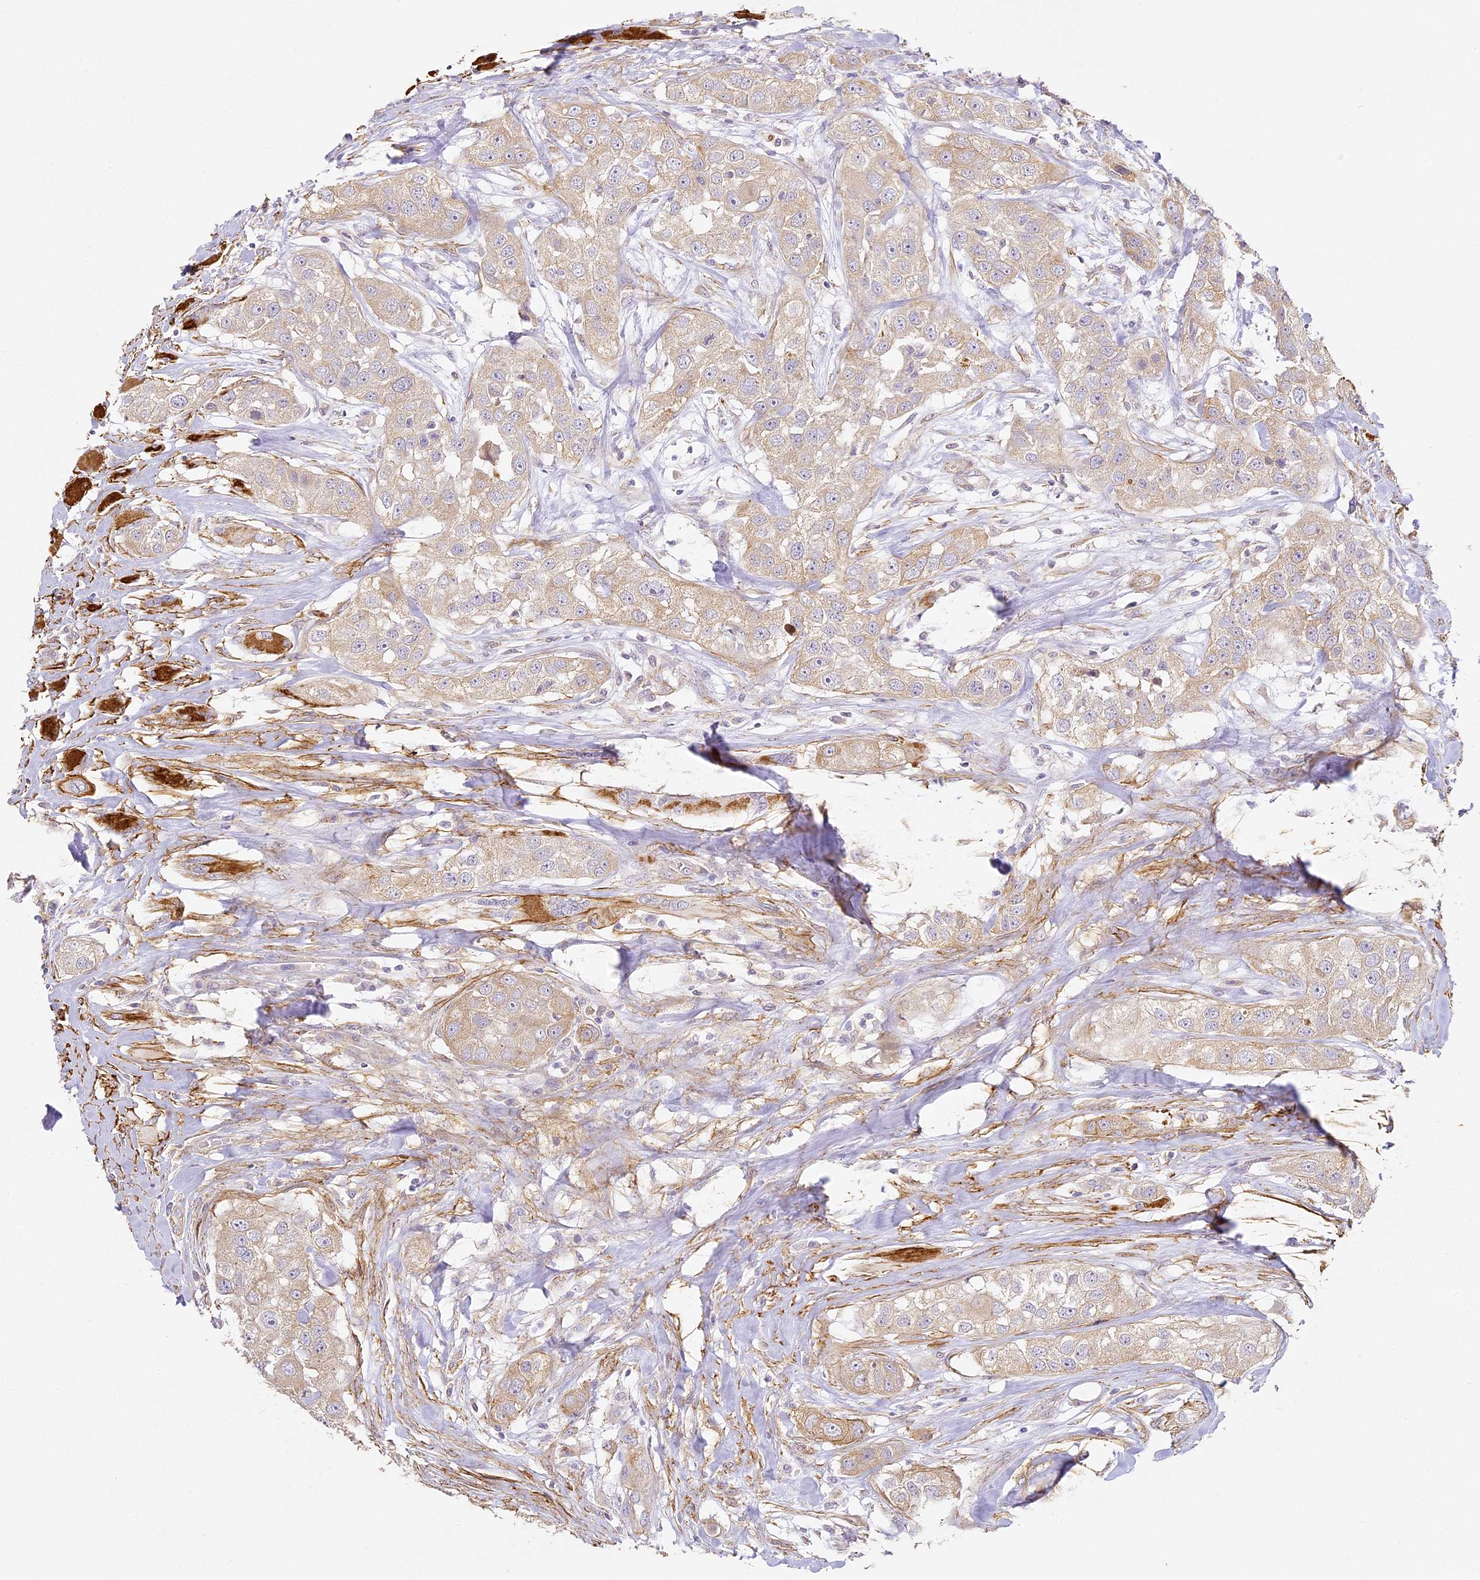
{"staining": {"intensity": "weak", "quantity": ">75%", "location": "cytoplasmic/membranous"}, "tissue": "head and neck cancer", "cell_type": "Tumor cells", "image_type": "cancer", "snomed": [{"axis": "morphology", "description": "Normal tissue, NOS"}, {"axis": "morphology", "description": "Squamous cell carcinoma, NOS"}, {"axis": "topography", "description": "Skeletal muscle"}, {"axis": "topography", "description": "Head-Neck"}], "caption": "Human head and neck cancer (squamous cell carcinoma) stained with a protein marker demonstrates weak staining in tumor cells.", "gene": "MED28", "patient": {"sex": "male", "age": 51}}